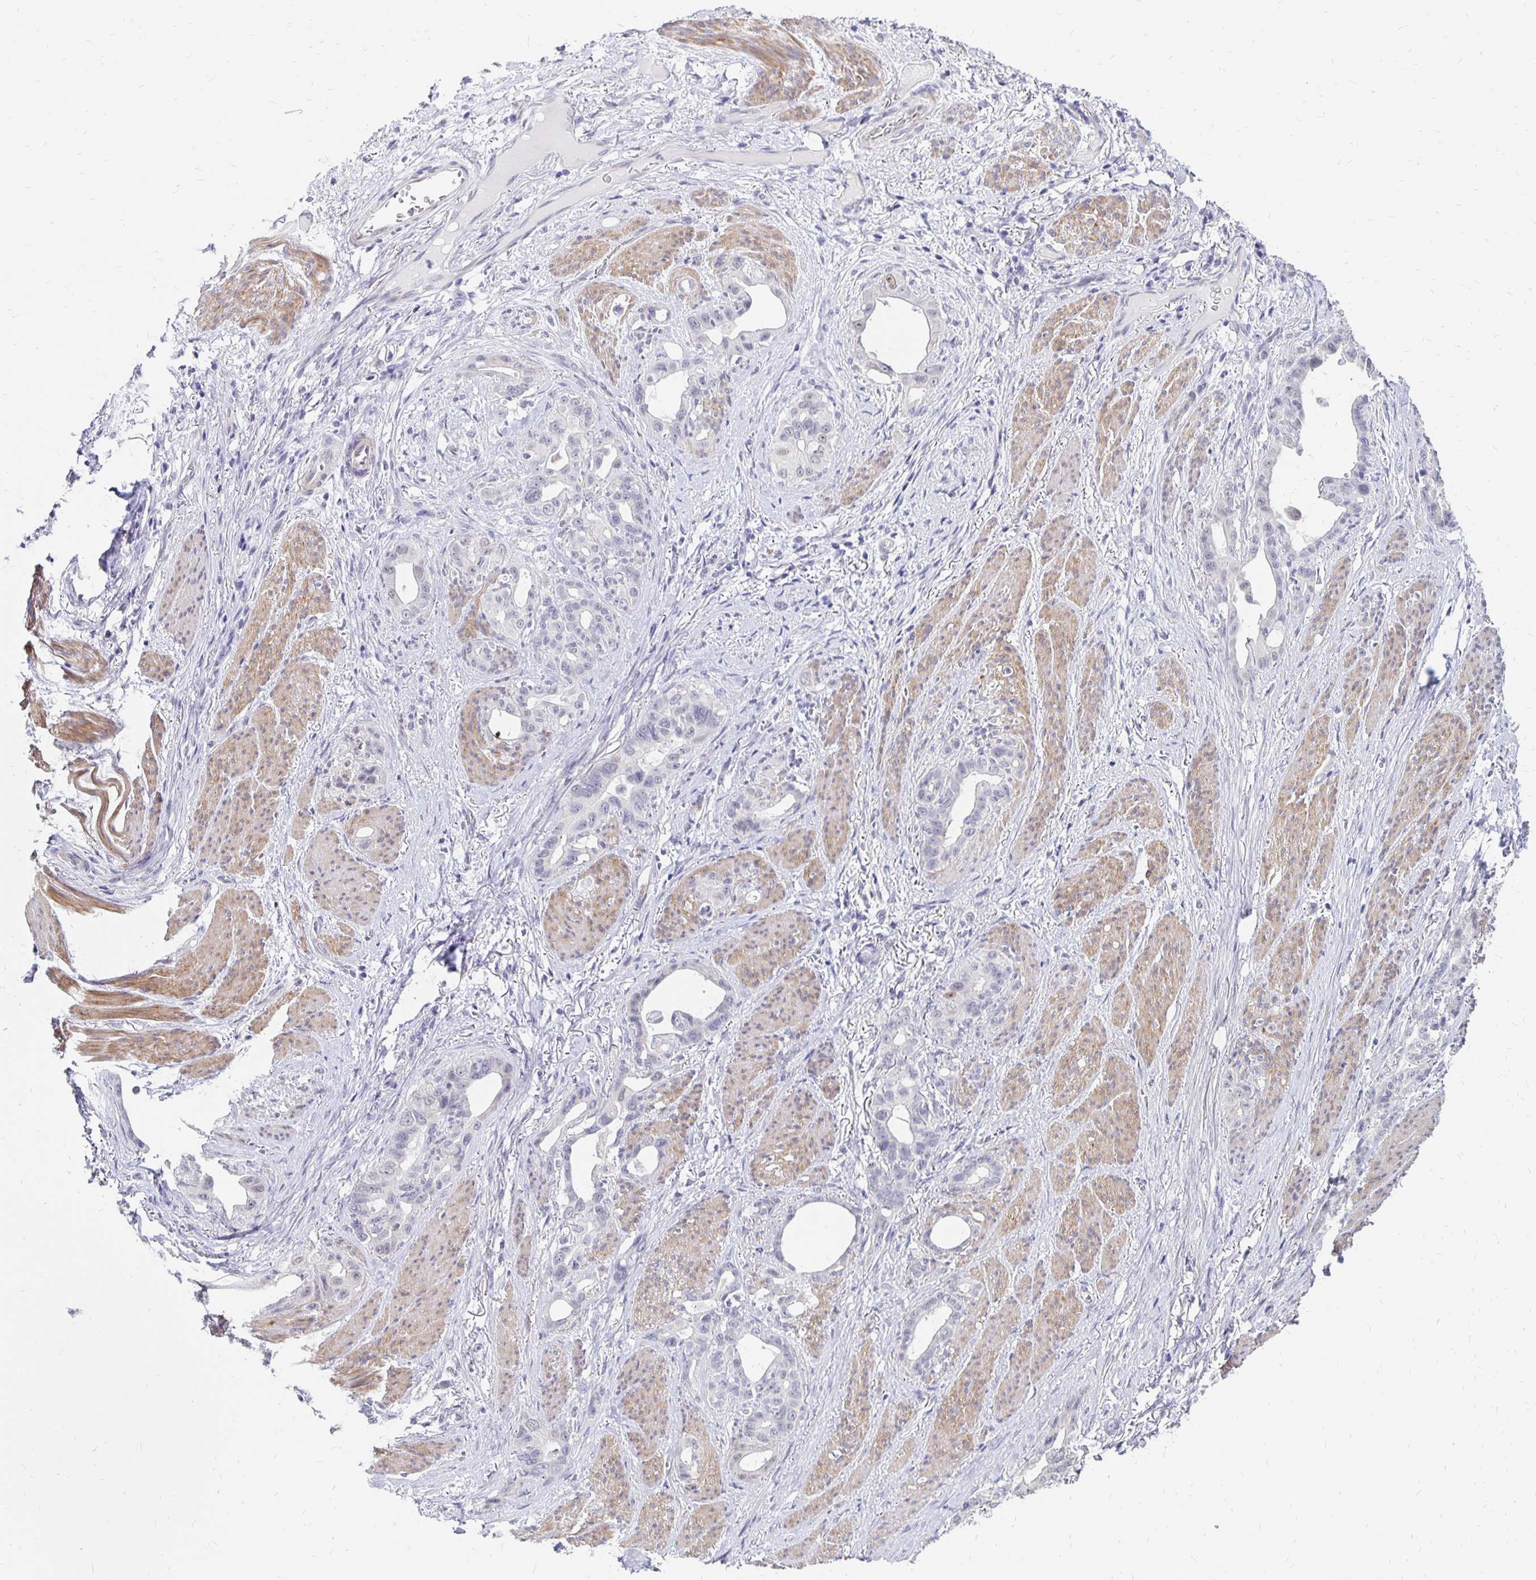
{"staining": {"intensity": "negative", "quantity": "none", "location": "none"}, "tissue": "stomach cancer", "cell_type": "Tumor cells", "image_type": "cancer", "snomed": [{"axis": "morphology", "description": "Normal tissue, NOS"}, {"axis": "morphology", "description": "Adenocarcinoma, NOS"}, {"axis": "topography", "description": "Esophagus"}, {"axis": "topography", "description": "Stomach, upper"}], "caption": "The image exhibits no significant staining in tumor cells of stomach adenocarcinoma.", "gene": "ATOSB", "patient": {"sex": "male", "age": 62}}